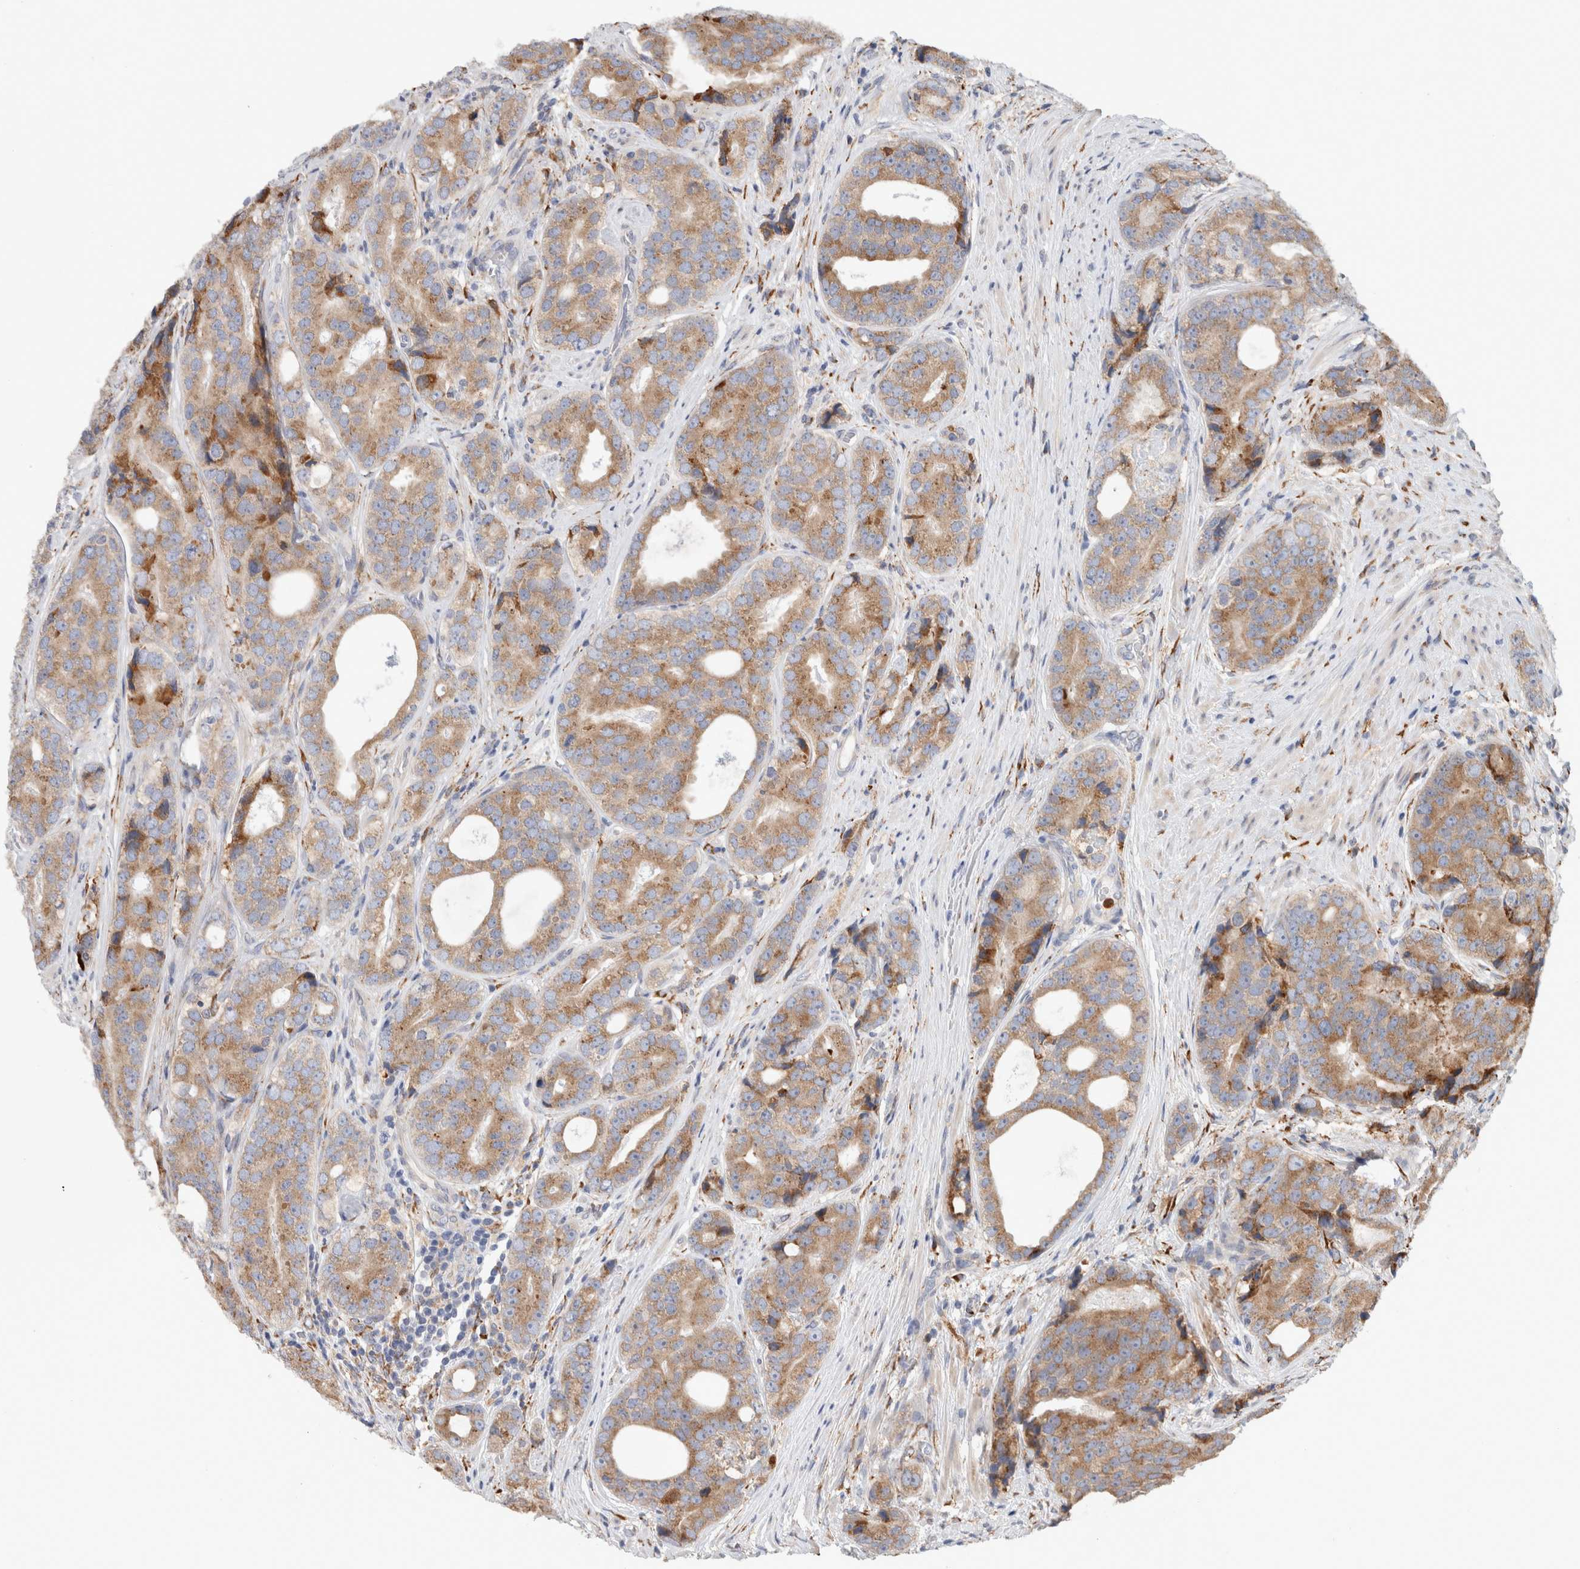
{"staining": {"intensity": "moderate", "quantity": ">75%", "location": "cytoplasmic/membranous"}, "tissue": "prostate cancer", "cell_type": "Tumor cells", "image_type": "cancer", "snomed": [{"axis": "morphology", "description": "Adenocarcinoma, High grade"}, {"axis": "topography", "description": "Prostate"}], "caption": "High-grade adenocarcinoma (prostate) stained for a protein shows moderate cytoplasmic/membranous positivity in tumor cells.", "gene": "P4HA1", "patient": {"sex": "male", "age": 56}}